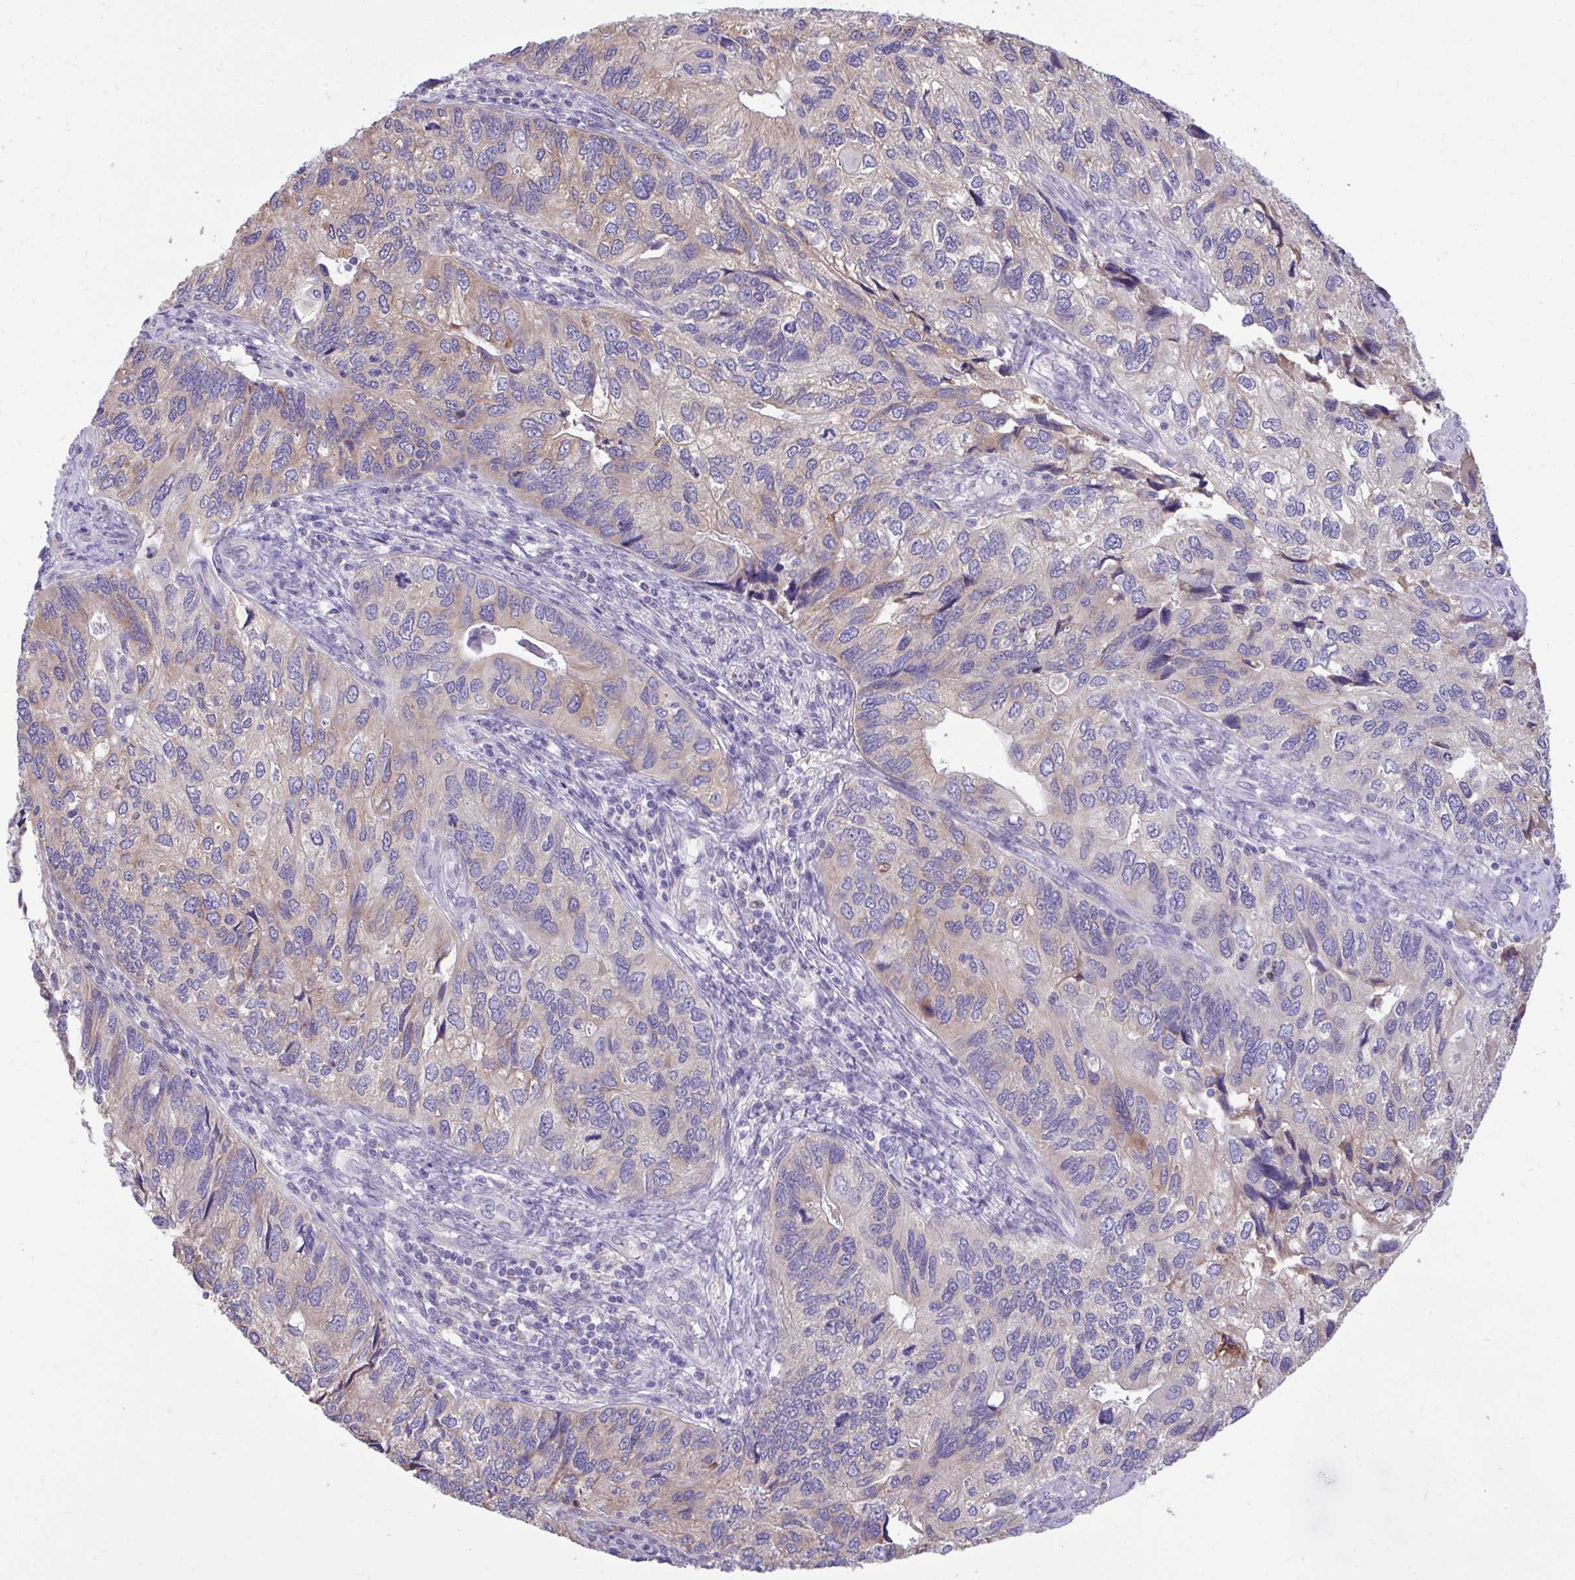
{"staining": {"intensity": "weak", "quantity": "<25%", "location": "cytoplasmic/membranous"}, "tissue": "endometrial cancer", "cell_type": "Tumor cells", "image_type": "cancer", "snomed": [{"axis": "morphology", "description": "Carcinoma, NOS"}, {"axis": "topography", "description": "Uterus"}], "caption": "There is no significant staining in tumor cells of carcinoma (endometrial).", "gene": "PIGK", "patient": {"sex": "female", "age": 76}}